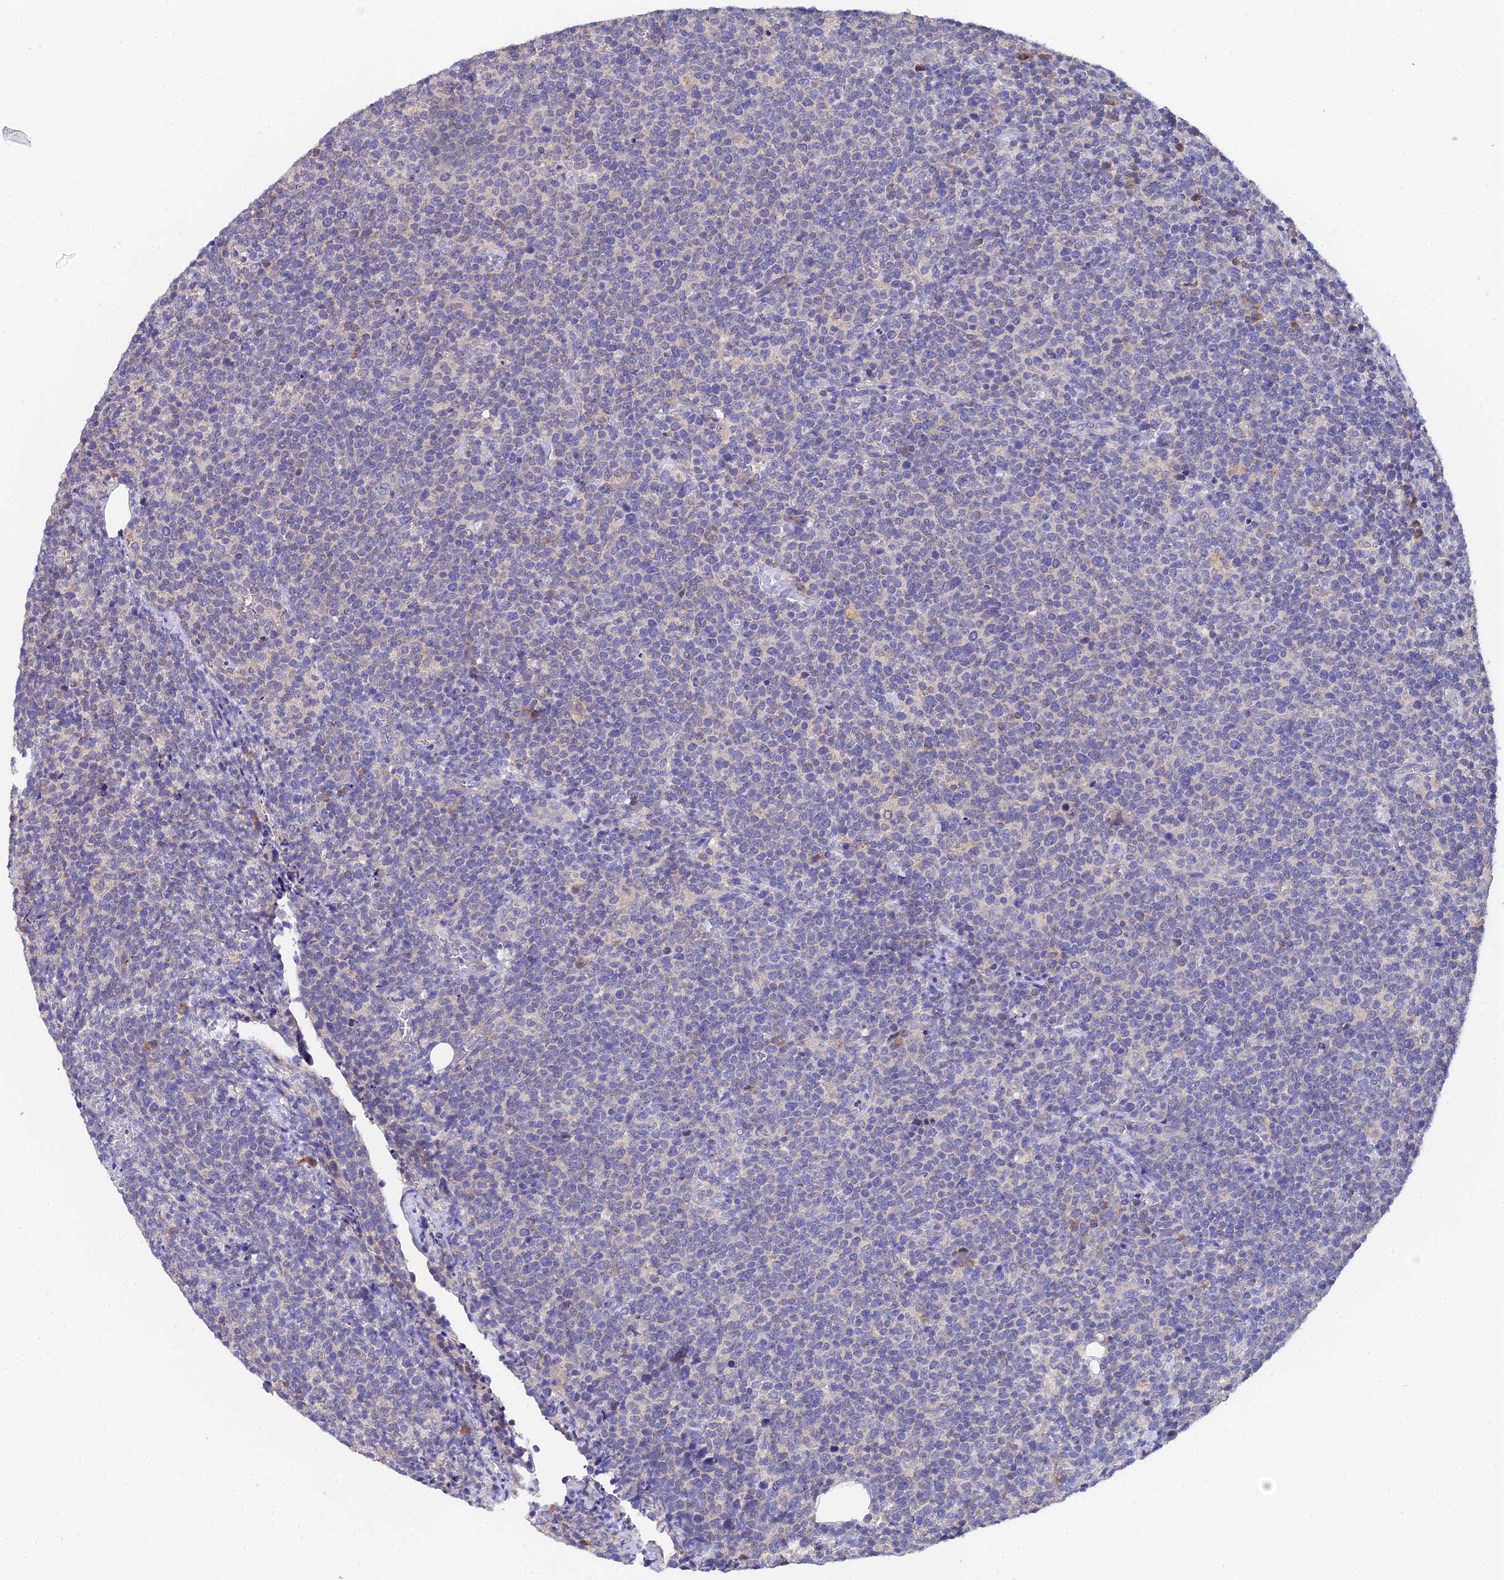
{"staining": {"intensity": "weak", "quantity": "25%-75%", "location": "cytoplasmic/membranous"}, "tissue": "lymphoma", "cell_type": "Tumor cells", "image_type": "cancer", "snomed": [{"axis": "morphology", "description": "Malignant lymphoma, non-Hodgkin's type, High grade"}, {"axis": "topography", "description": "Lymph node"}], "caption": "Brown immunohistochemical staining in human malignant lymphoma, non-Hodgkin's type (high-grade) demonstrates weak cytoplasmic/membranous expression in approximately 25%-75% of tumor cells. The staining is performed using DAB brown chromogen to label protein expression. The nuclei are counter-stained blue using hematoxylin.", "gene": "UBE2L3", "patient": {"sex": "male", "age": 61}}